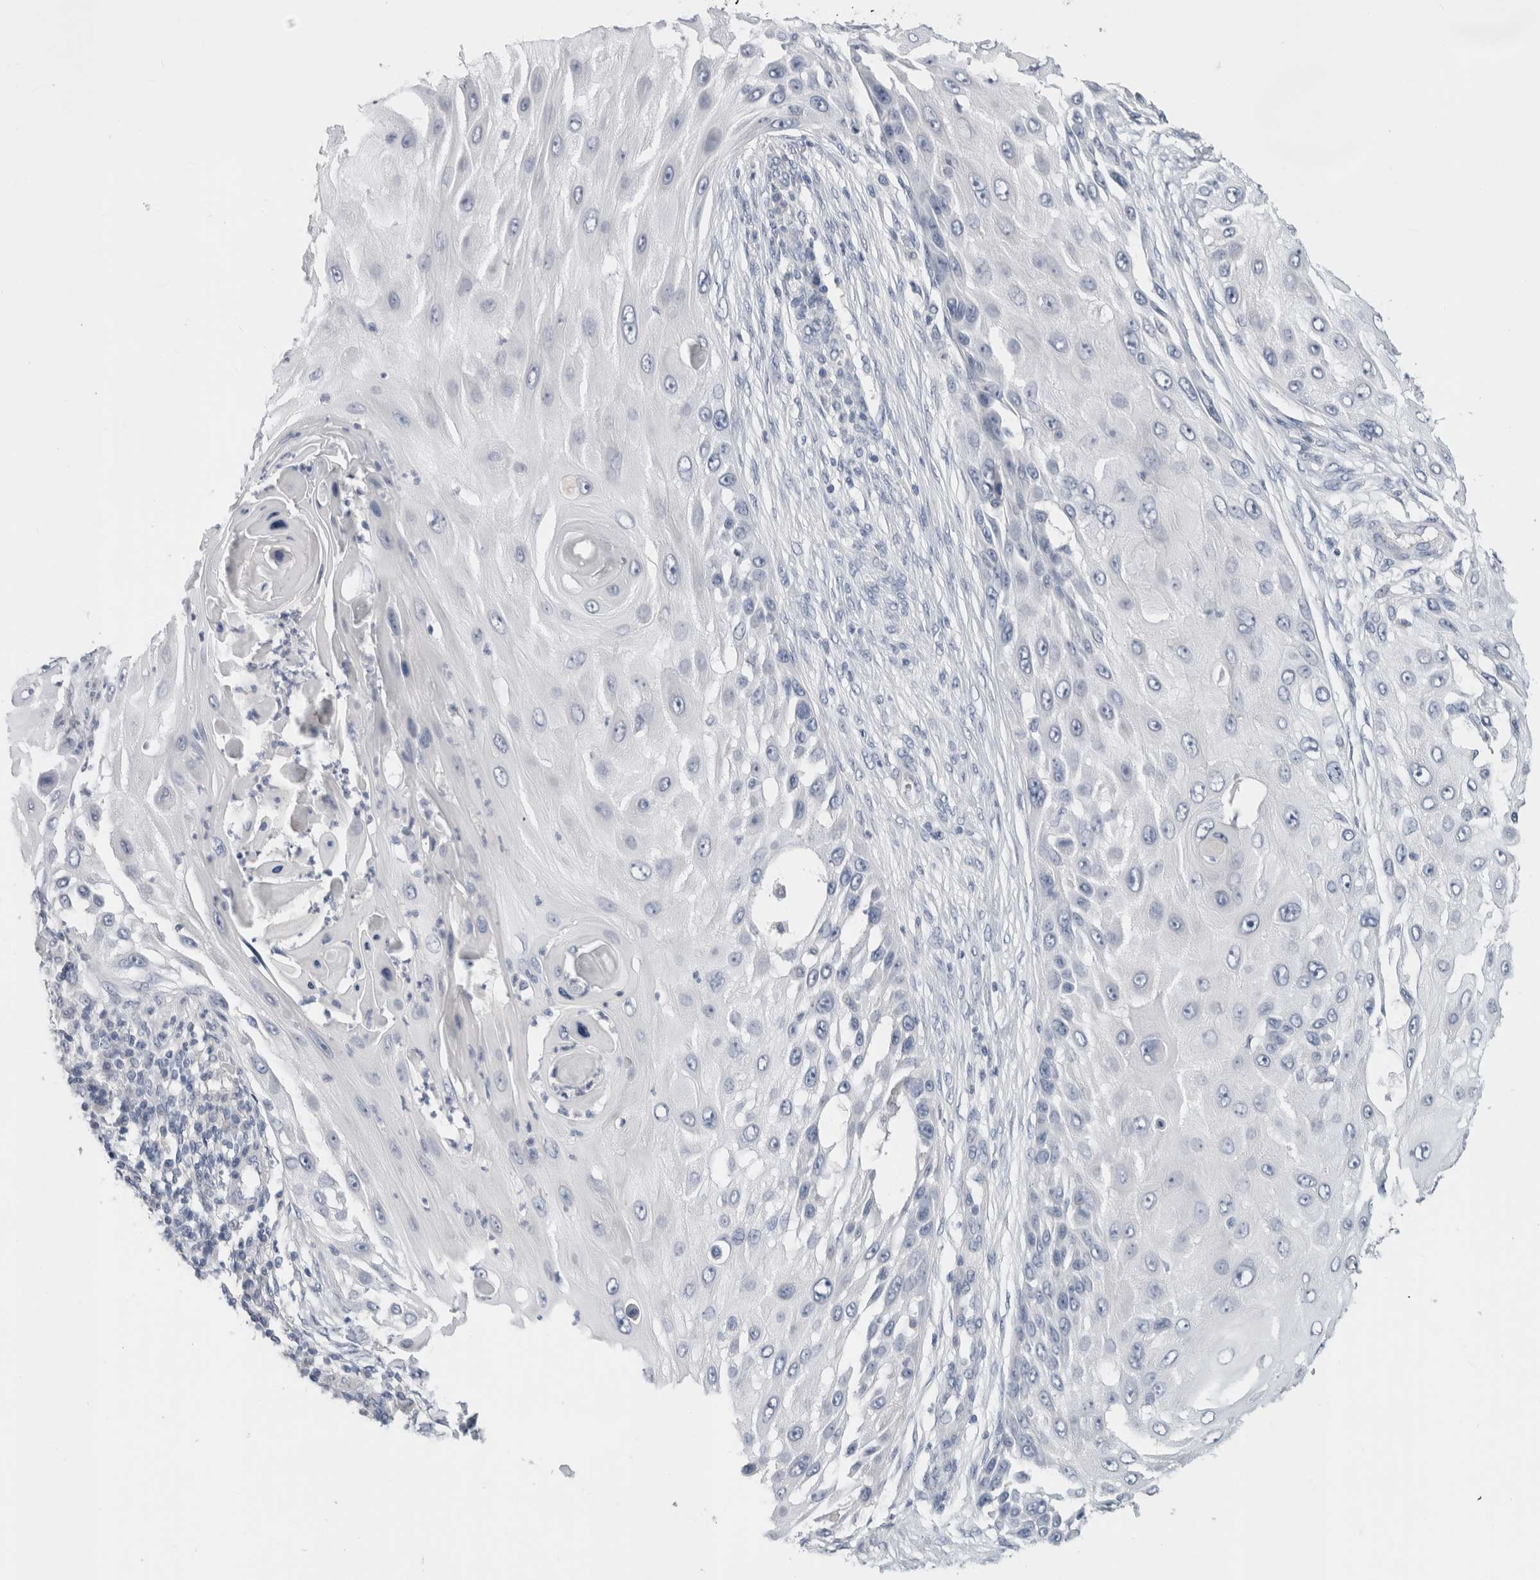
{"staining": {"intensity": "negative", "quantity": "none", "location": "none"}, "tissue": "skin cancer", "cell_type": "Tumor cells", "image_type": "cancer", "snomed": [{"axis": "morphology", "description": "Squamous cell carcinoma, NOS"}, {"axis": "topography", "description": "Skin"}], "caption": "Immunohistochemistry photomicrograph of human skin squamous cell carcinoma stained for a protein (brown), which displays no expression in tumor cells.", "gene": "BCAN", "patient": {"sex": "female", "age": 44}}